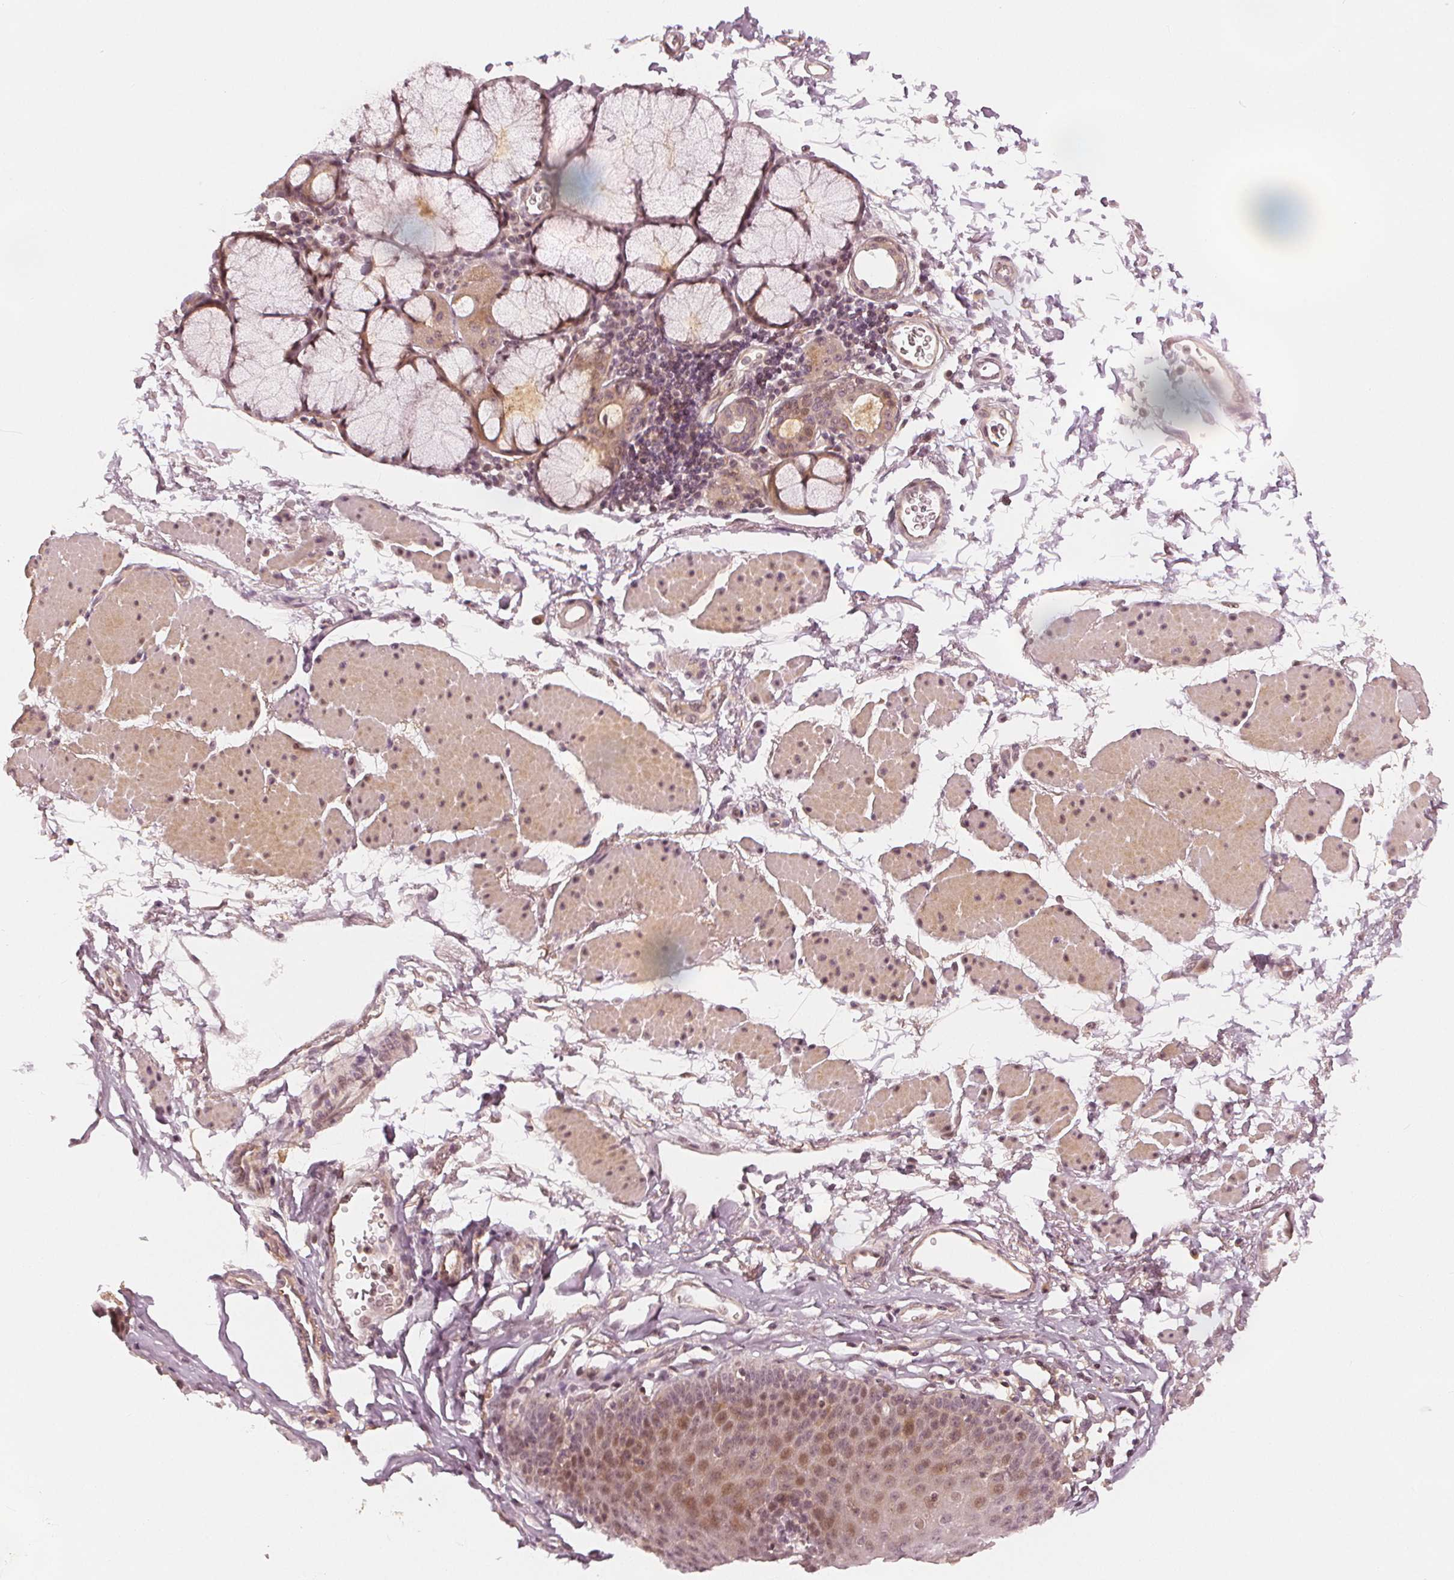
{"staining": {"intensity": "moderate", "quantity": "25%-75%", "location": "nuclear"}, "tissue": "esophagus", "cell_type": "Squamous epithelial cells", "image_type": "normal", "snomed": [{"axis": "morphology", "description": "Normal tissue, NOS"}, {"axis": "topography", "description": "Esophagus"}], "caption": "This histopathology image shows immunohistochemistry (IHC) staining of normal human esophagus, with medium moderate nuclear expression in approximately 25%-75% of squamous epithelial cells.", "gene": "SLC34A1", "patient": {"sex": "female", "age": 81}}